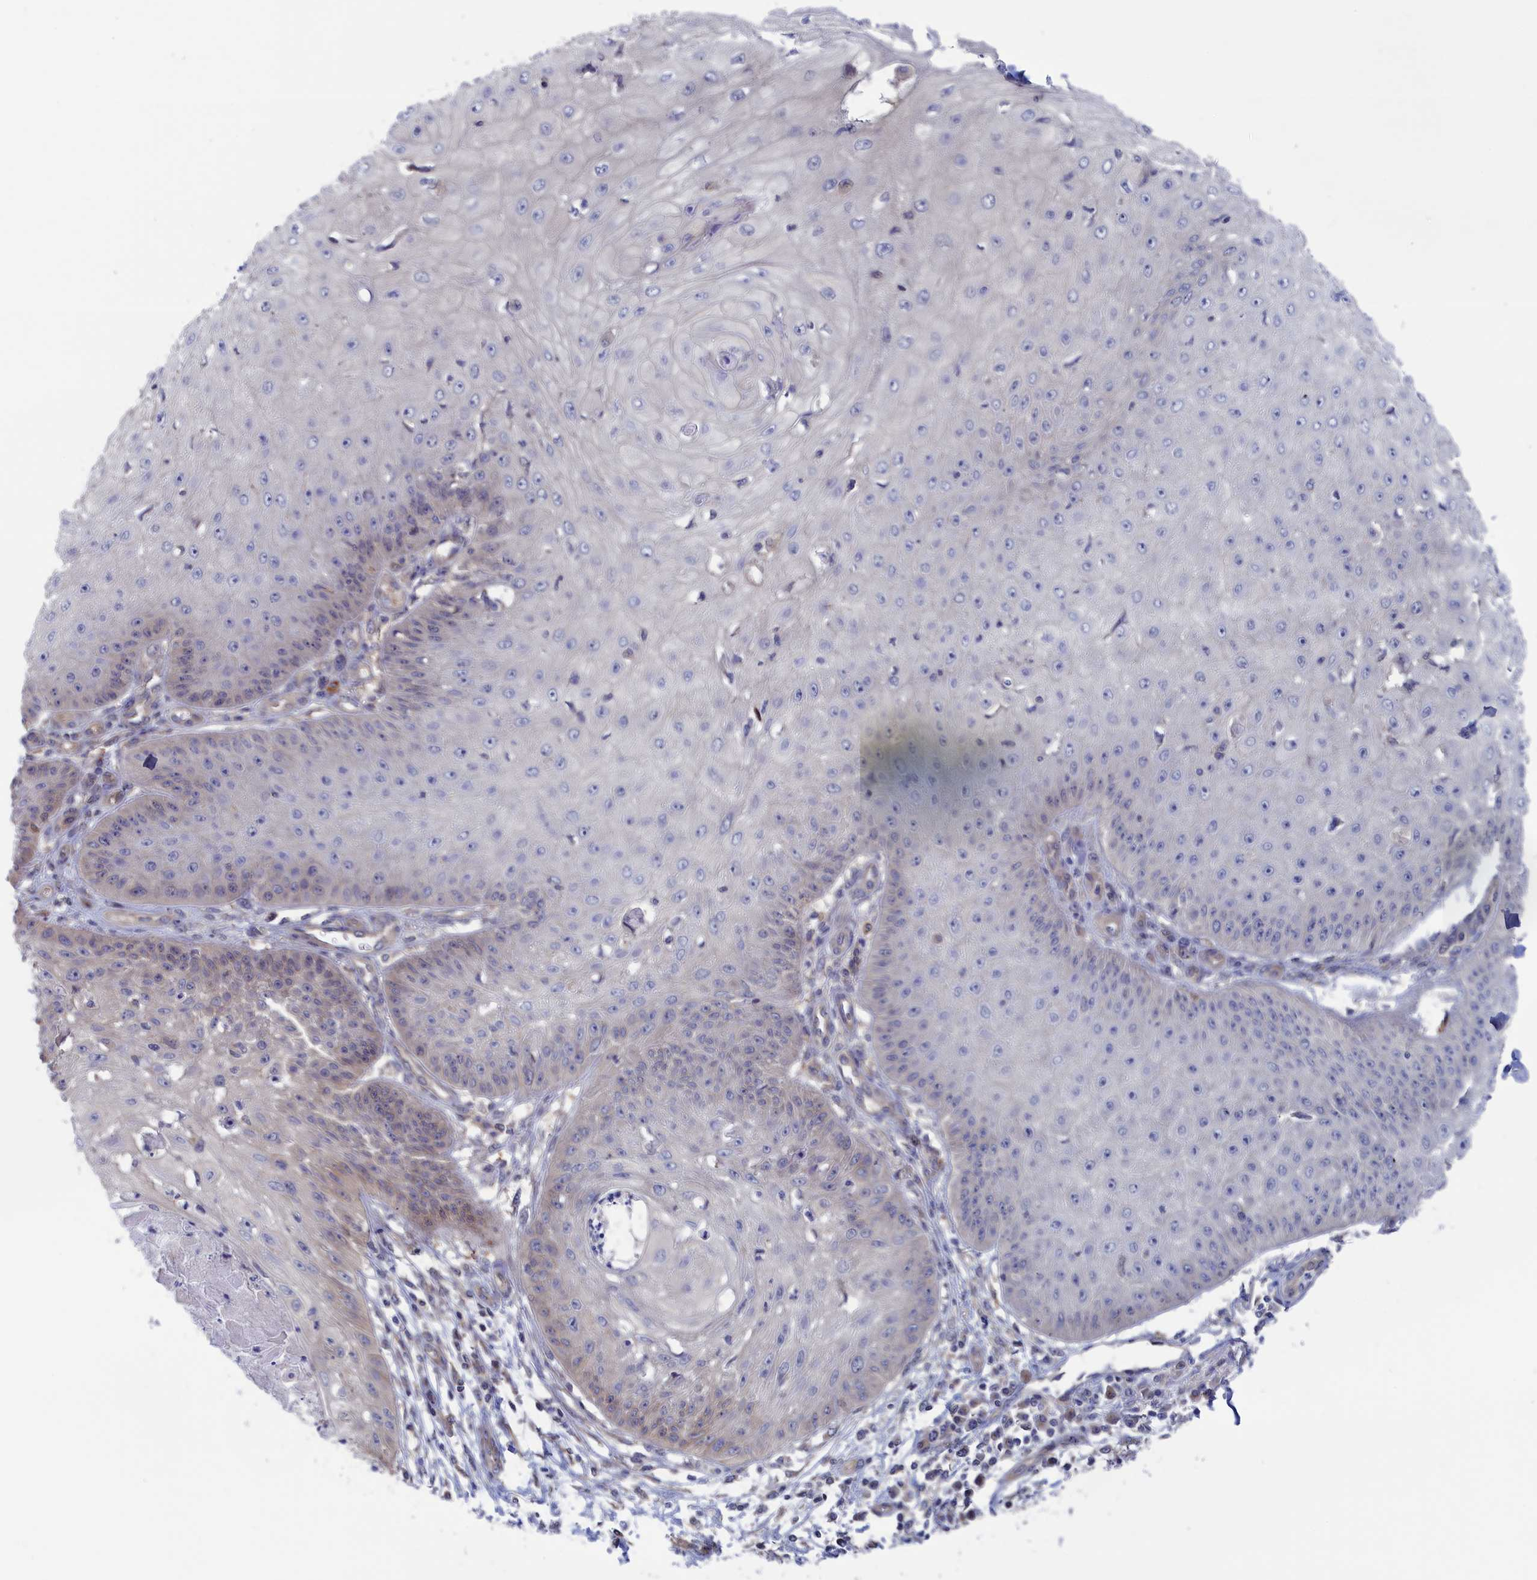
{"staining": {"intensity": "negative", "quantity": "none", "location": "none"}, "tissue": "skin cancer", "cell_type": "Tumor cells", "image_type": "cancer", "snomed": [{"axis": "morphology", "description": "Squamous cell carcinoma, NOS"}, {"axis": "topography", "description": "Skin"}], "caption": "Tumor cells are negative for brown protein staining in skin cancer (squamous cell carcinoma).", "gene": "NUTF2", "patient": {"sex": "male", "age": 70}}